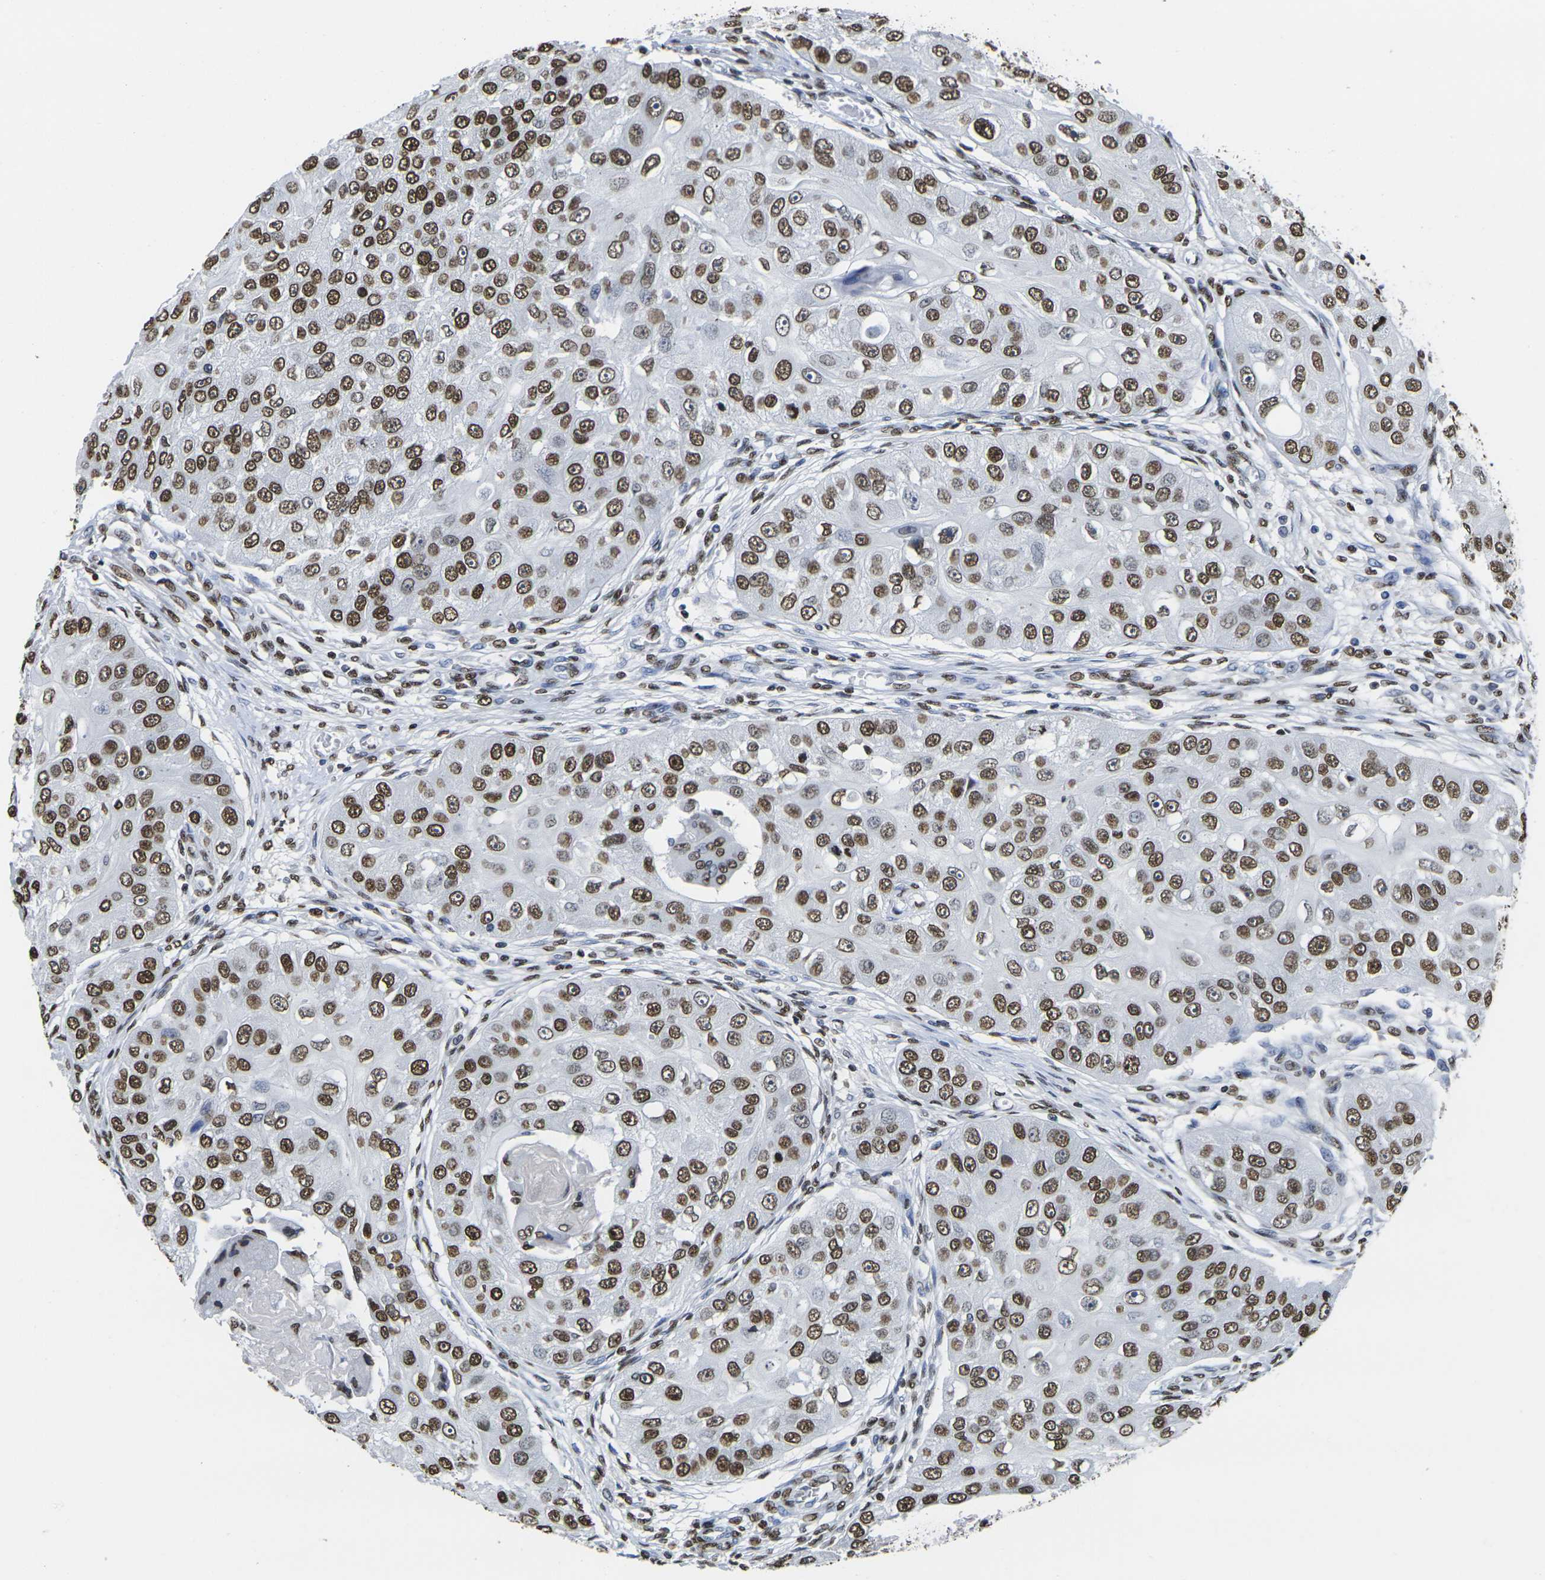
{"staining": {"intensity": "strong", "quantity": ">75%", "location": "nuclear"}, "tissue": "head and neck cancer", "cell_type": "Tumor cells", "image_type": "cancer", "snomed": [{"axis": "morphology", "description": "Normal tissue, NOS"}, {"axis": "morphology", "description": "Squamous cell carcinoma, NOS"}, {"axis": "topography", "description": "Skeletal muscle"}, {"axis": "topography", "description": "Head-Neck"}], "caption": "Strong nuclear protein positivity is present in approximately >75% of tumor cells in head and neck cancer.", "gene": "DRAXIN", "patient": {"sex": "male", "age": 51}}